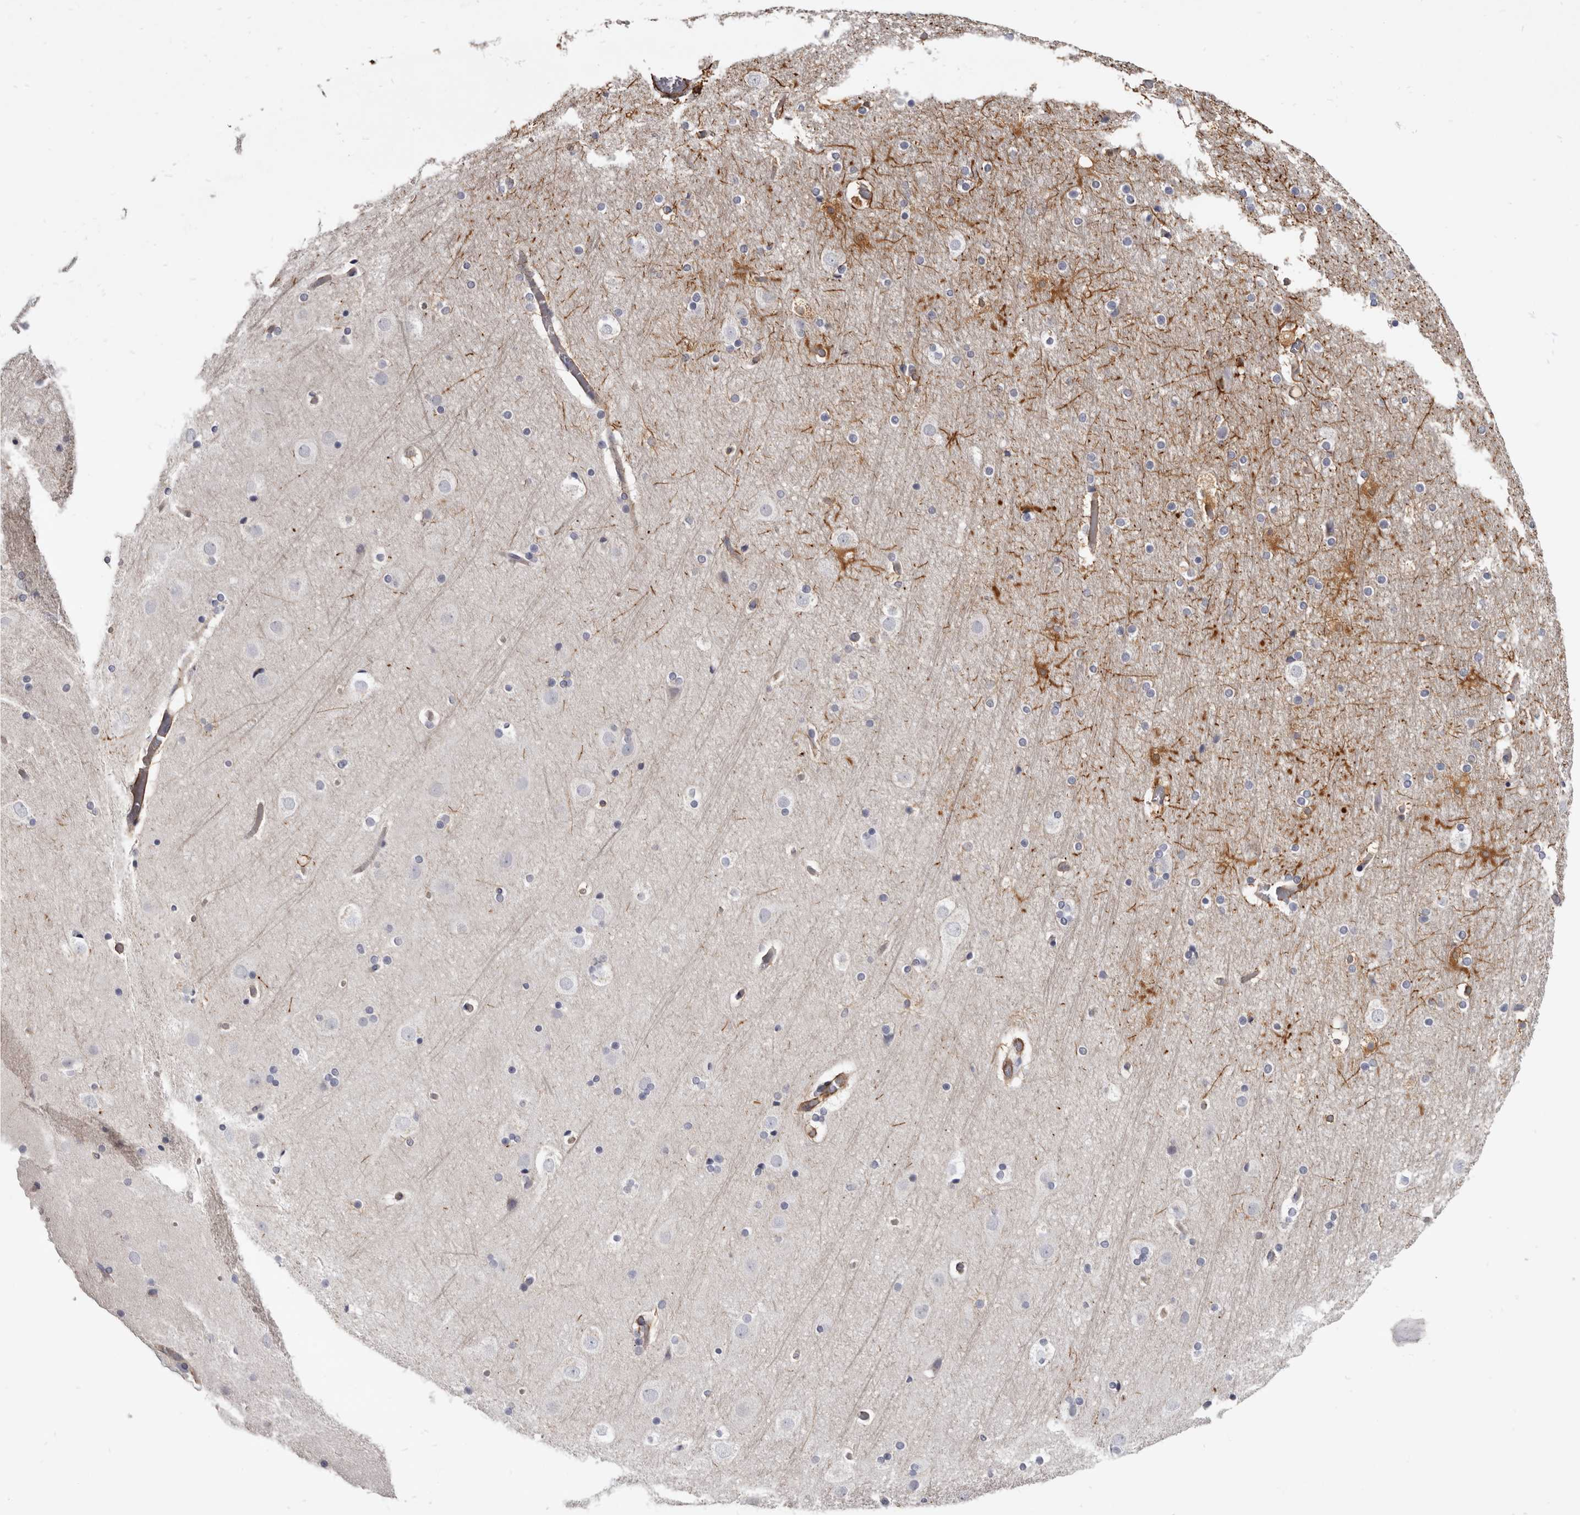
{"staining": {"intensity": "moderate", "quantity": ">75%", "location": "cytoplasmic/membranous"}, "tissue": "cerebral cortex", "cell_type": "Endothelial cells", "image_type": "normal", "snomed": [{"axis": "morphology", "description": "Normal tissue, NOS"}, {"axis": "topography", "description": "Cerebral cortex"}], "caption": "Moderate cytoplasmic/membranous staining for a protein is present in approximately >75% of endothelial cells of unremarkable cerebral cortex using immunohistochemistry.", "gene": "CGN", "patient": {"sex": "male", "age": 57}}